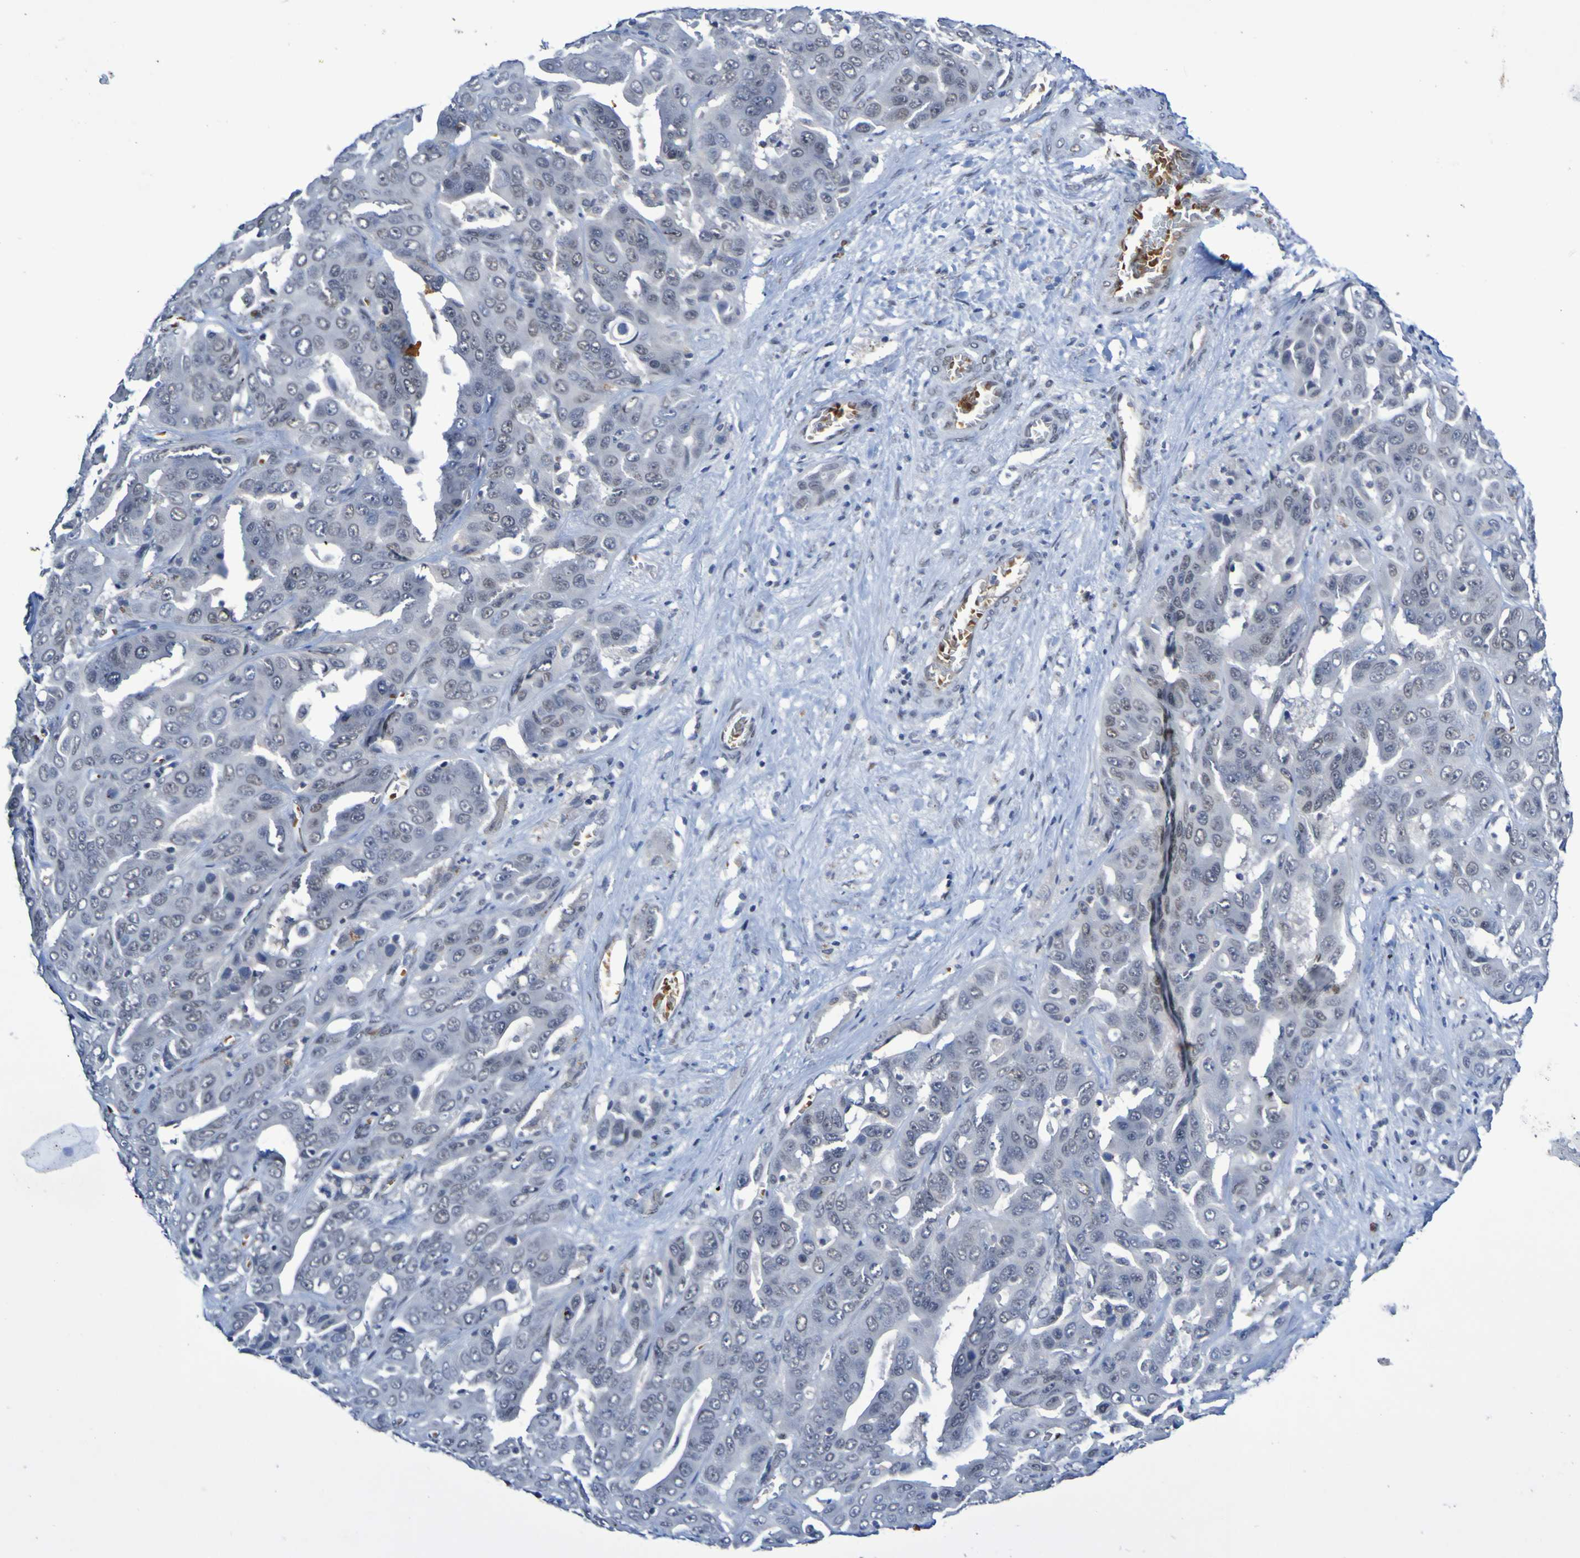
{"staining": {"intensity": "weak", "quantity": "<25%", "location": "nuclear"}, "tissue": "liver cancer", "cell_type": "Tumor cells", "image_type": "cancer", "snomed": [{"axis": "morphology", "description": "Cholangiocarcinoma"}, {"axis": "topography", "description": "Liver"}], "caption": "An IHC image of liver cancer is shown. There is no staining in tumor cells of liver cancer.", "gene": "PCGF1", "patient": {"sex": "female", "age": 52}}